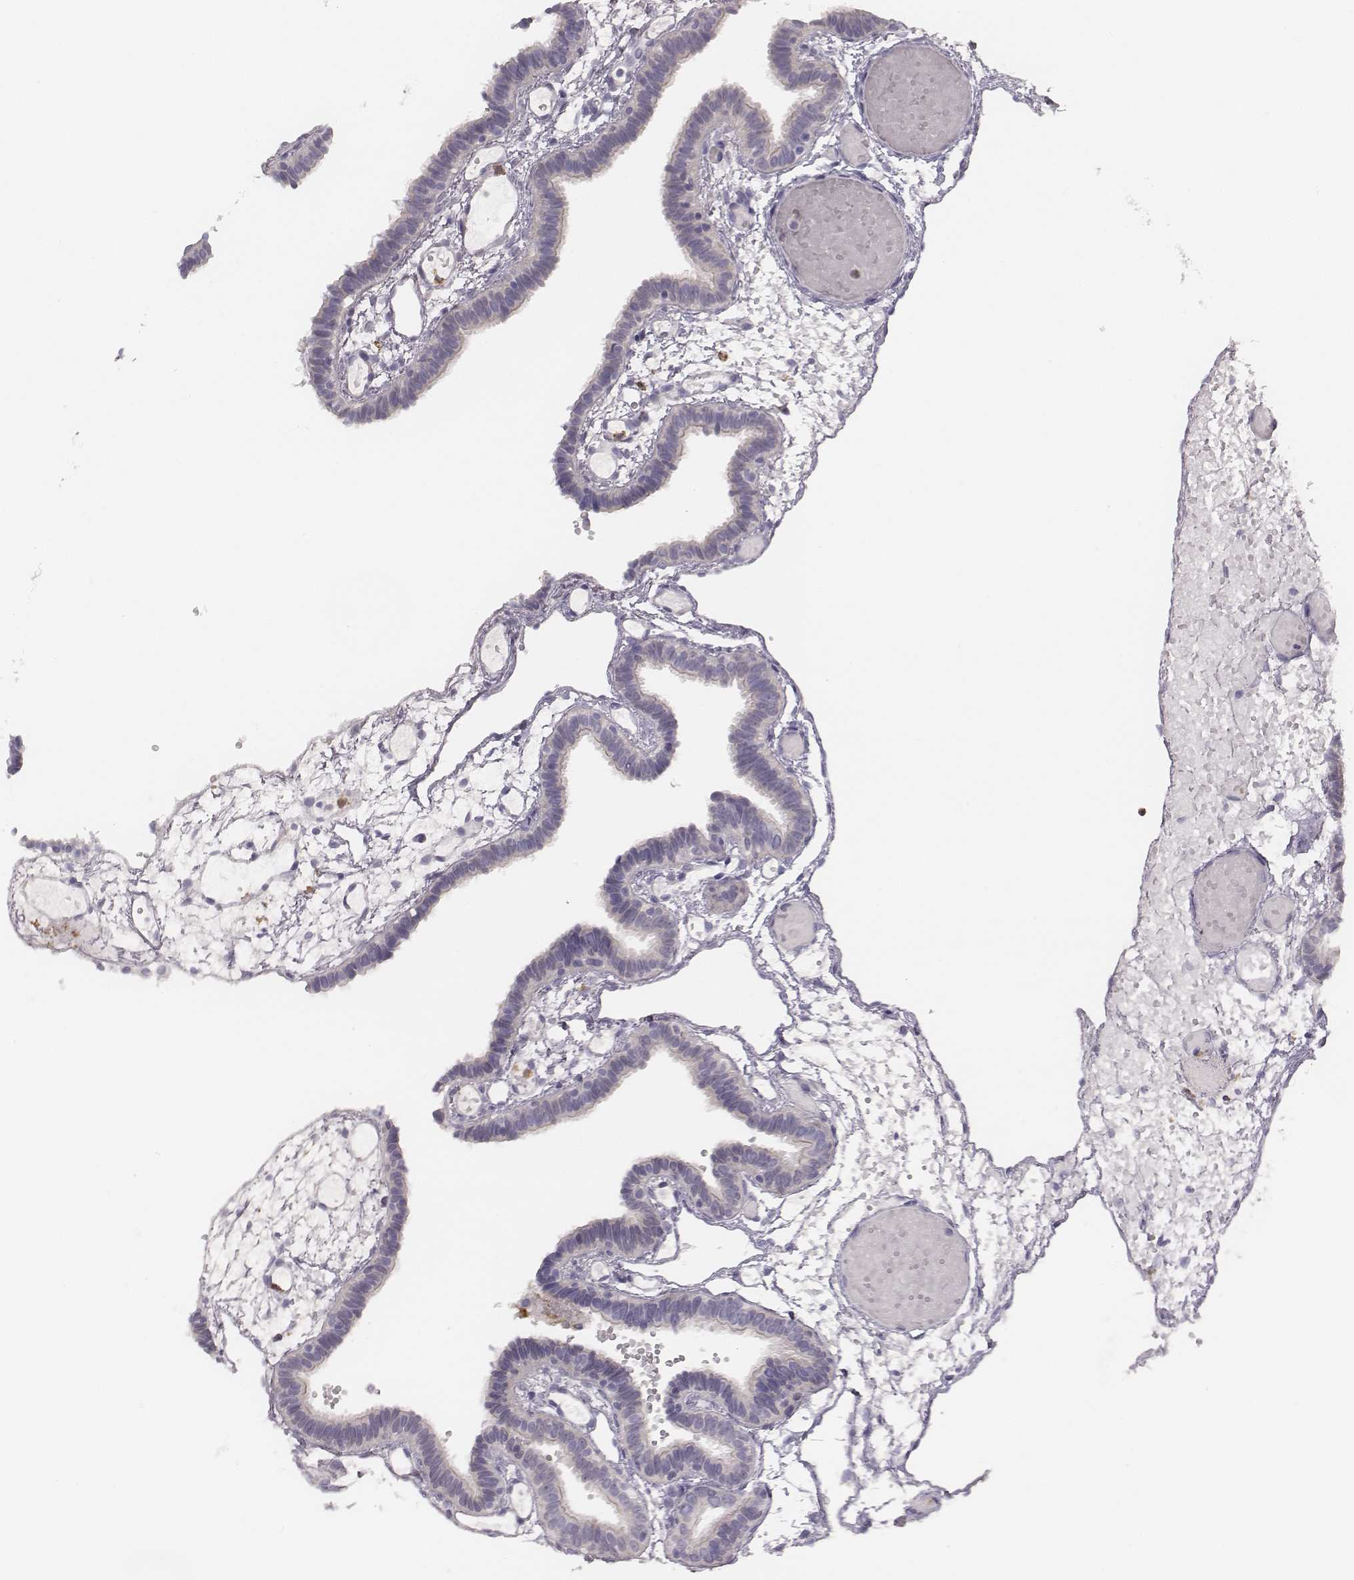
{"staining": {"intensity": "negative", "quantity": "none", "location": "none"}, "tissue": "fallopian tube", "cell_type": "Glandular cells", "image_type": "normal", "snomed": [{"axis": "morphology", "description": "Normal tissue, NOS"}, {"axis": "topography", "description": "Fallopian tube"}], "caption": "Glandular cells are negative for brown protein staining in unremarkable fallopian tube. (Immunohistochemistry (ihc), brightfield microscopy, high magnification).", "gene": "KCNJ12", "patient": {"sex": "female", "age": 37}}